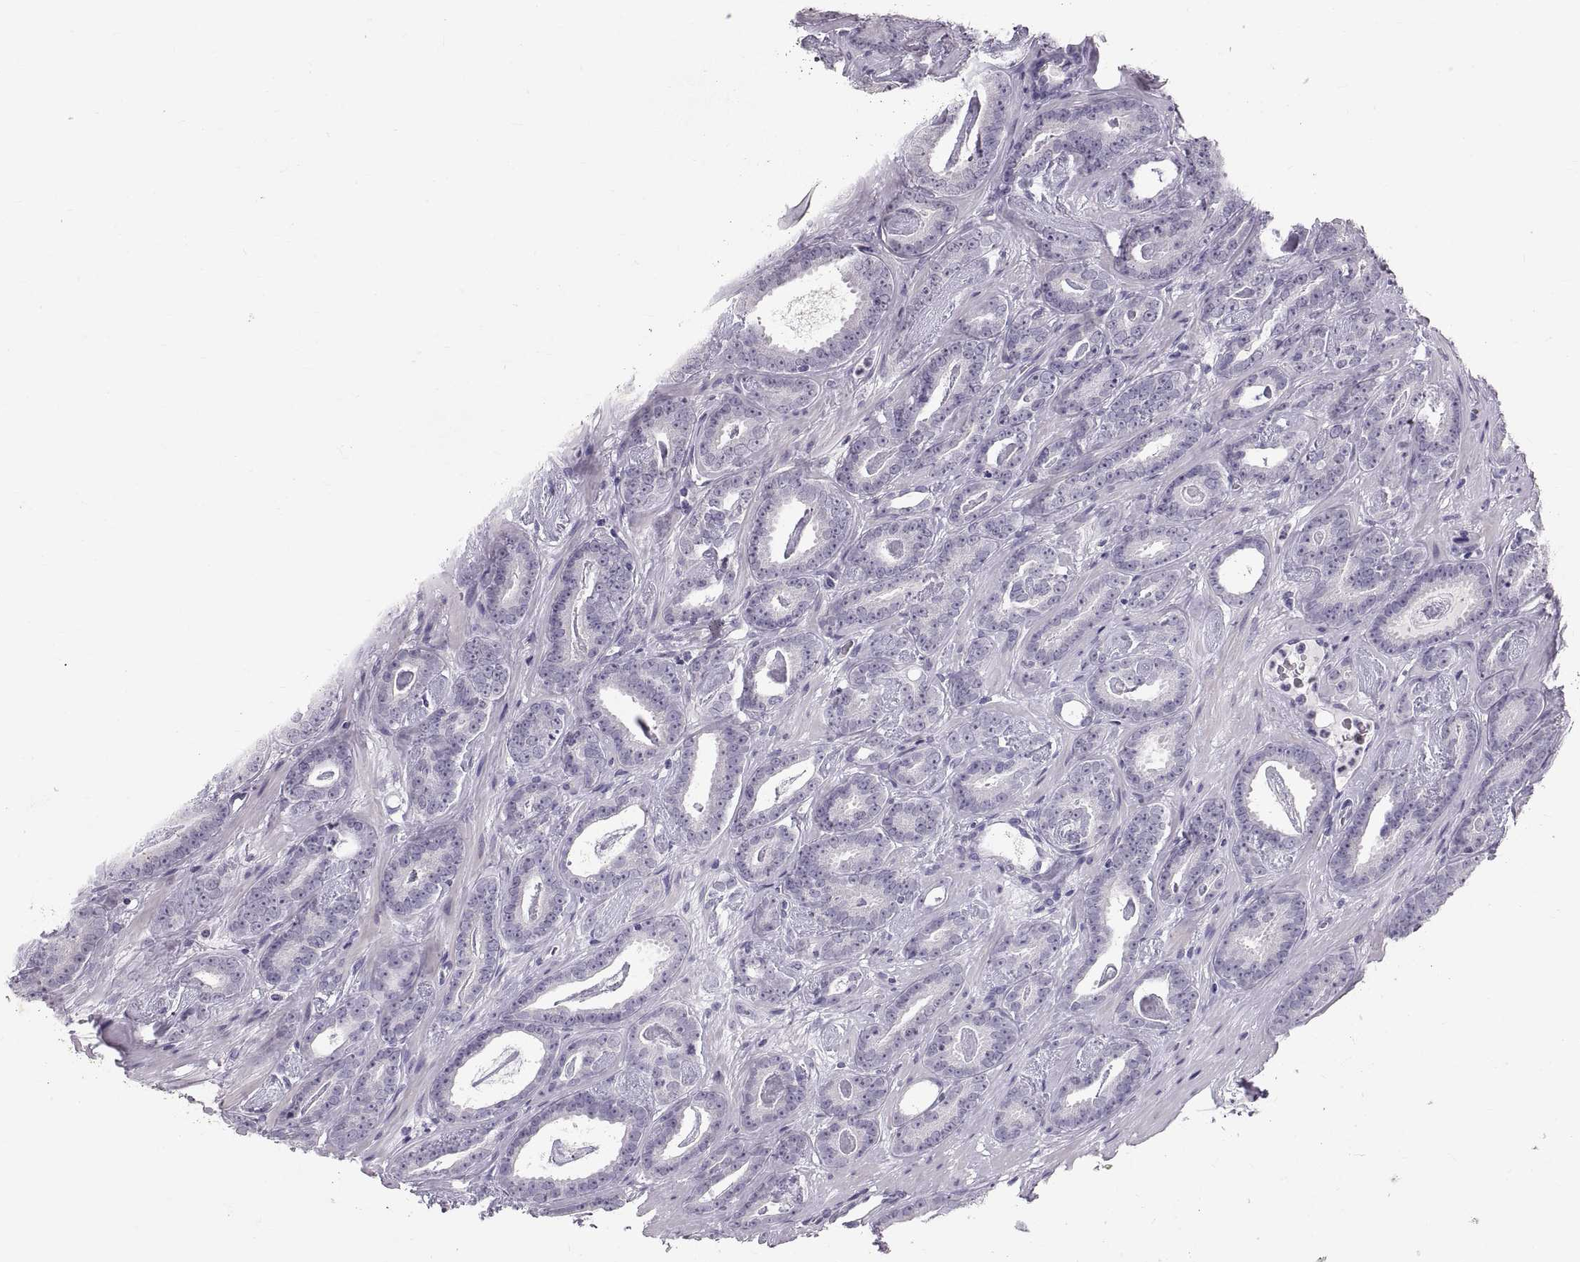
{"staining": {"intensity": "negative", "quantity": "none", "location": "none"}, "tissue": "prostate cancer", "cell_type": "Tumor cells", "image_type": "cancer", "snomed": [{"axis": "morphology", "description": "Adenocarcinoma, Medium grade"}, {"axis": "topography", "description": "Prostate and seminal vesicle, NOS"}, {"axis": "topography", "description": "Prostate"}], "caption": "Prostate cancer stained for a protein using IHC shows no expression tumor cells.", "gene": "SPACDR", "patient": {"sex": "male", "age": 54}}